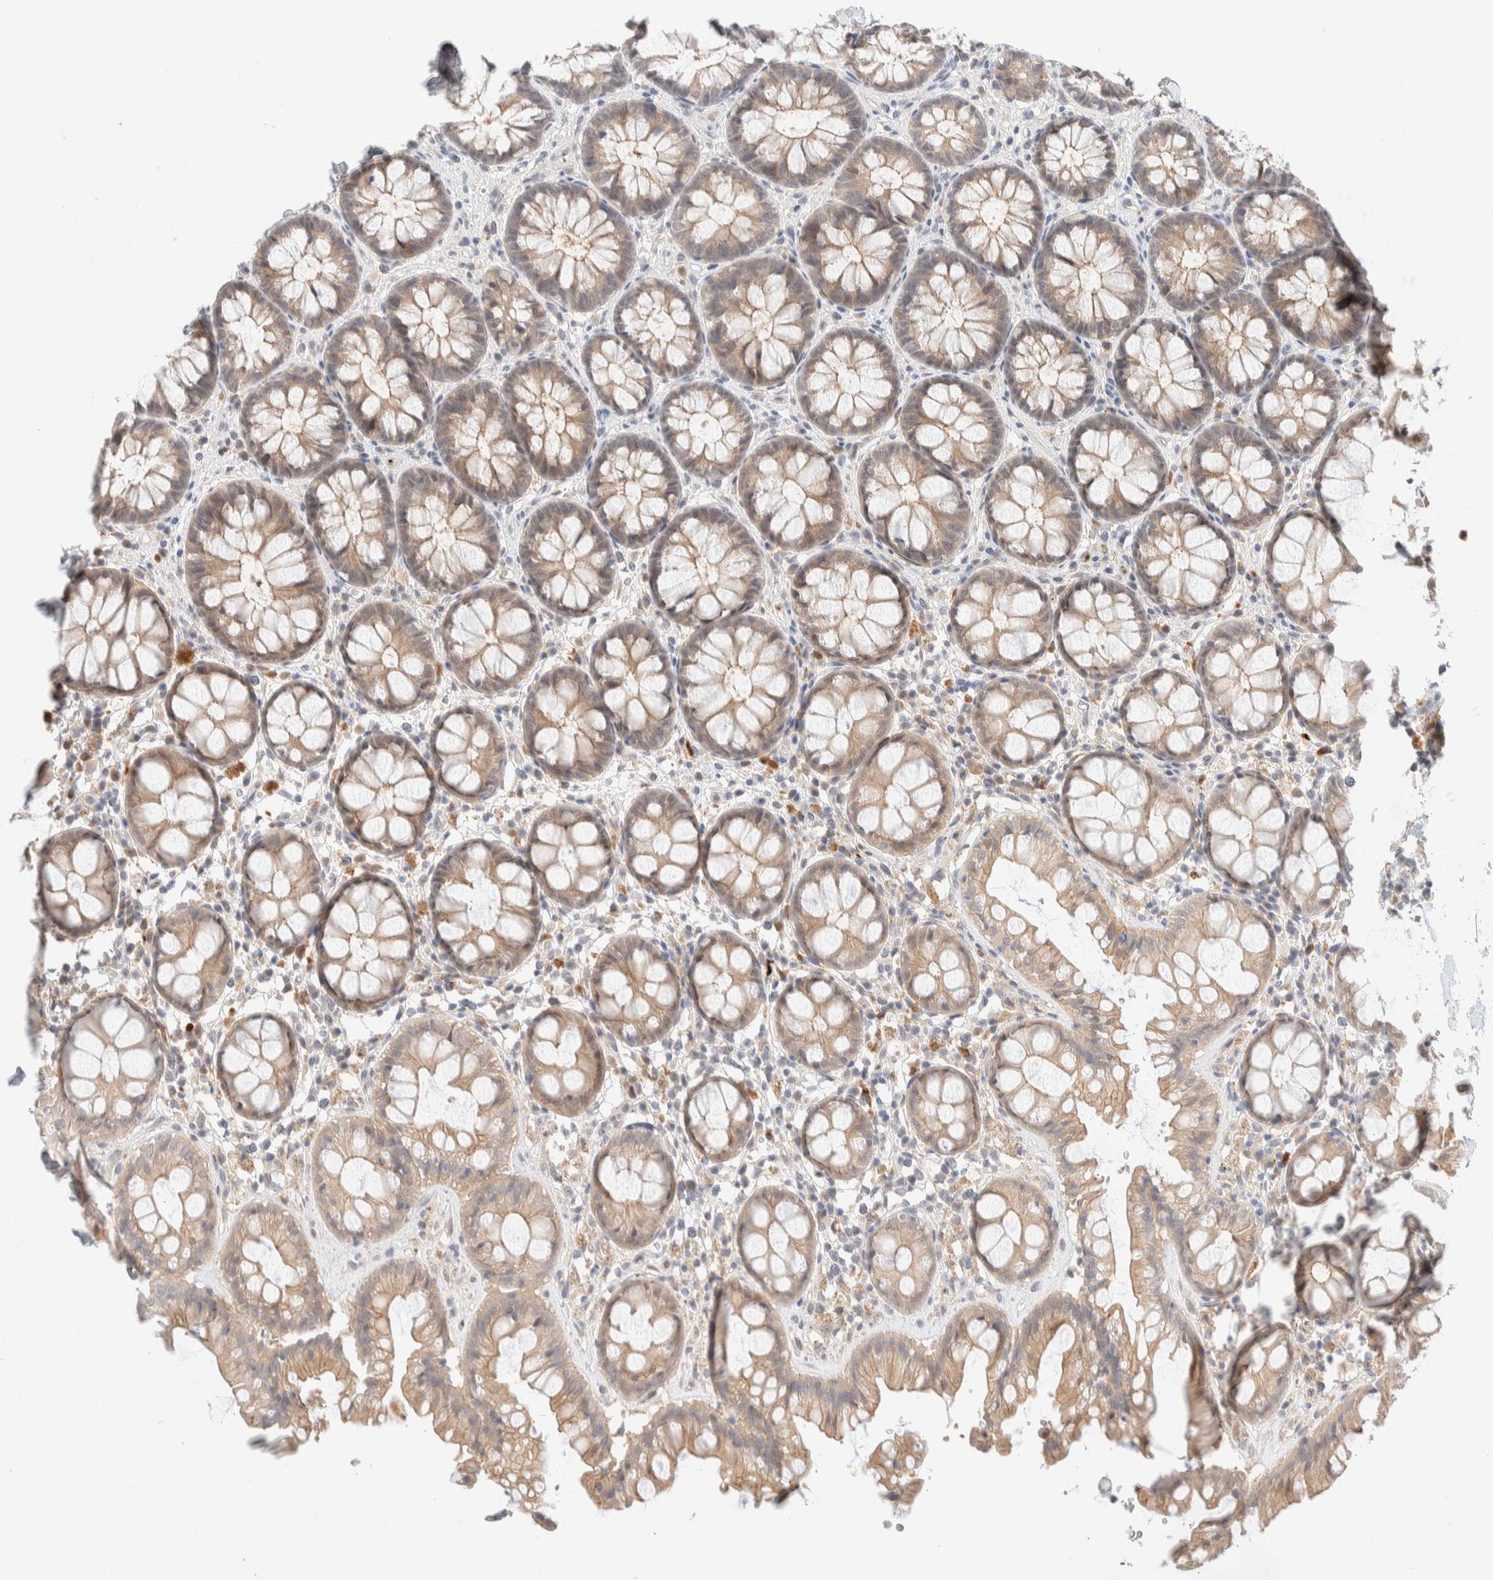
{"staining": {"intensity": "weak", "quantity": ">75%", "location": "cytoplasmic/membranous"}, "tissue": "rectum", "cell_type": "Glandular cells", "image_type": "normal", "snomed": [{"axis": "morphology", "description": "Normal tissue, NOS"}, {"axis": "topography", "description": "Rectum"}], "caption": "The immunohistochemical stain labels weak cytoplasmic/membranous staining in glandular cells of normal rectum. The staining was performed using DAB, with brown indicating positive protein expression. Nuclei are stained blue with hematoxylin.", "gene": "CHKA", "patient": {"sex": "male", "age": 64}}